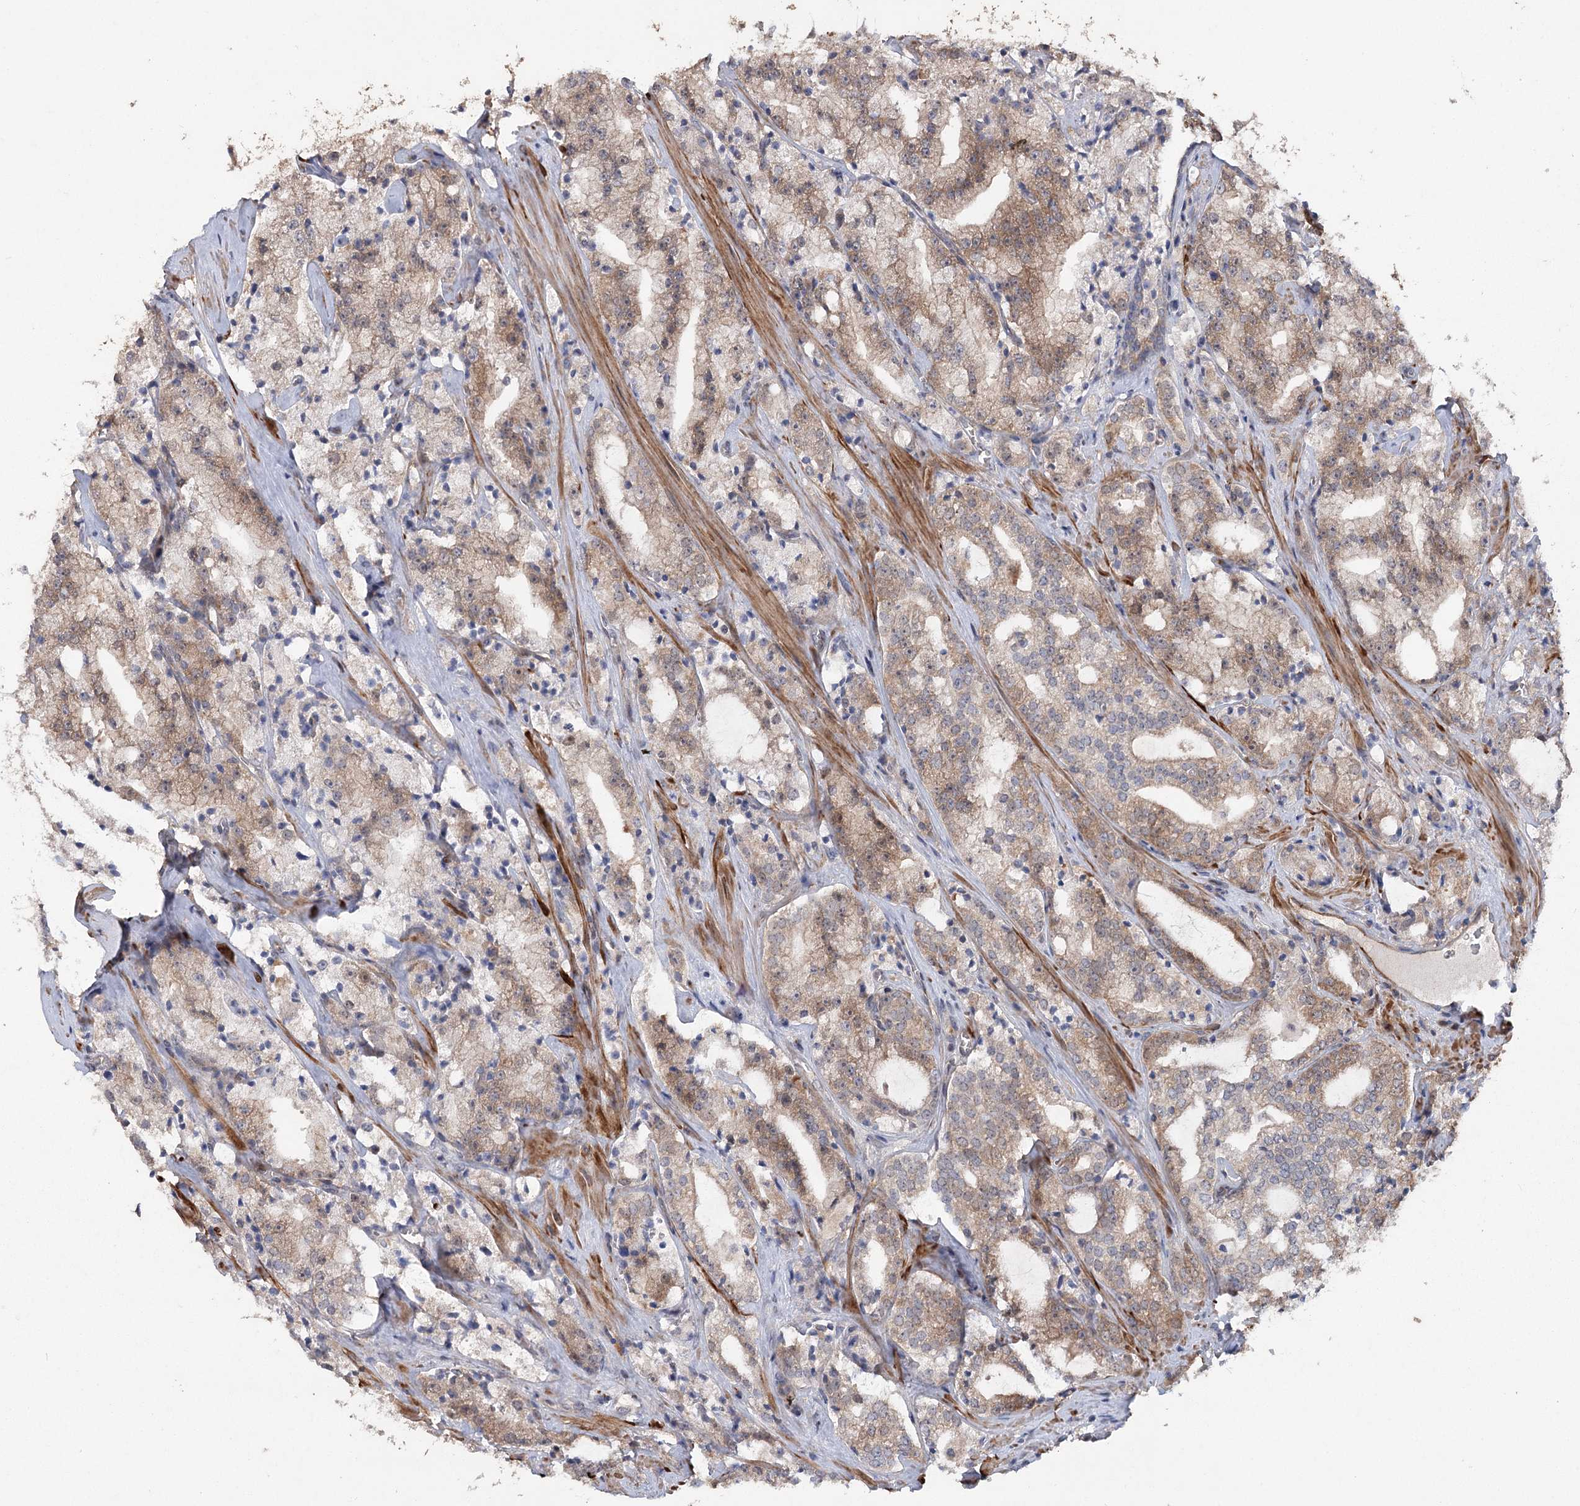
{"staining": {"intensity": "moderate", "quantity": ">75%", "location": "cytoplasmic/membranous"}, "tissue": "prostate cancer", "cell_type": "Tumor cells", "image_type": "cancer", "snomed": [{"axis": "morphology", "description": "Adenocarcinoma, High grade"}, {"axis": "topography", "description": "Prostate"}], "caption": "Tumor cells demonstrate medium levels of moderate cytoplasmic/membranous staining in approximately >75% of cells in human prostate adenocarcinoma (high-grade). The protein of interest is shown in brown color, while the nuclei are stained blue.", "gene": "MAP3K13", "patient": {"sex": "male", "age": 64}}